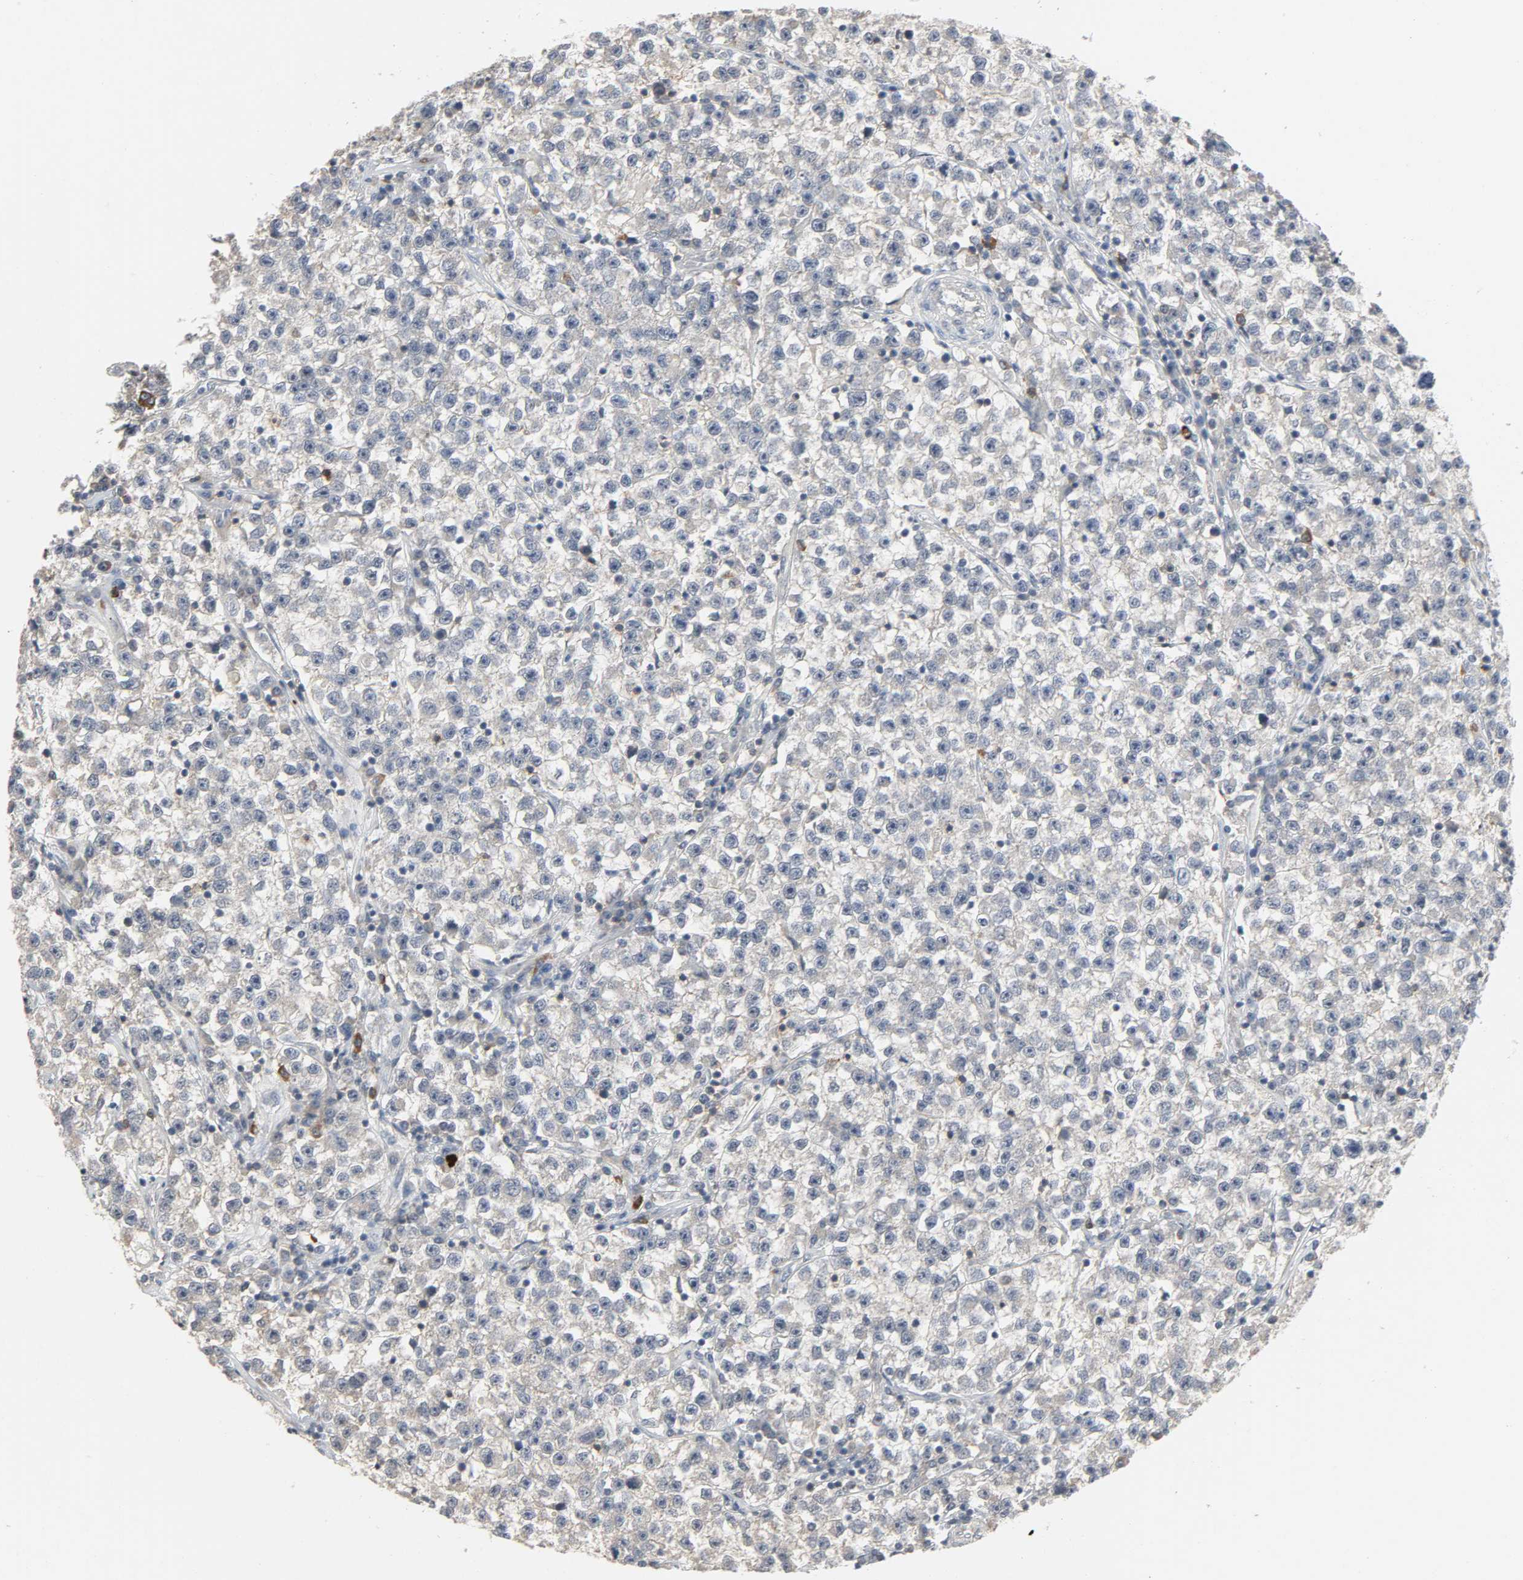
{"staining": {"intensity": "negative", "quantity": "none", "location": "none"}, "tissue": "testis cancer", "cell_type": "Tumor cells", "image_type": "cancer", "snomed": [{"axis": "morphology", "description": "Seminoma, NOS"}, {"axis": "topography", "description": "Testis"}], "caption": "An image of human testis cancer is negative for staining in tumor cells. The staining is performed using DAB brown chromogen with nuclei counter-stained in using hematoxylin.", "gene": "CD4", "patient": {"sex": "male", "age": 22}}